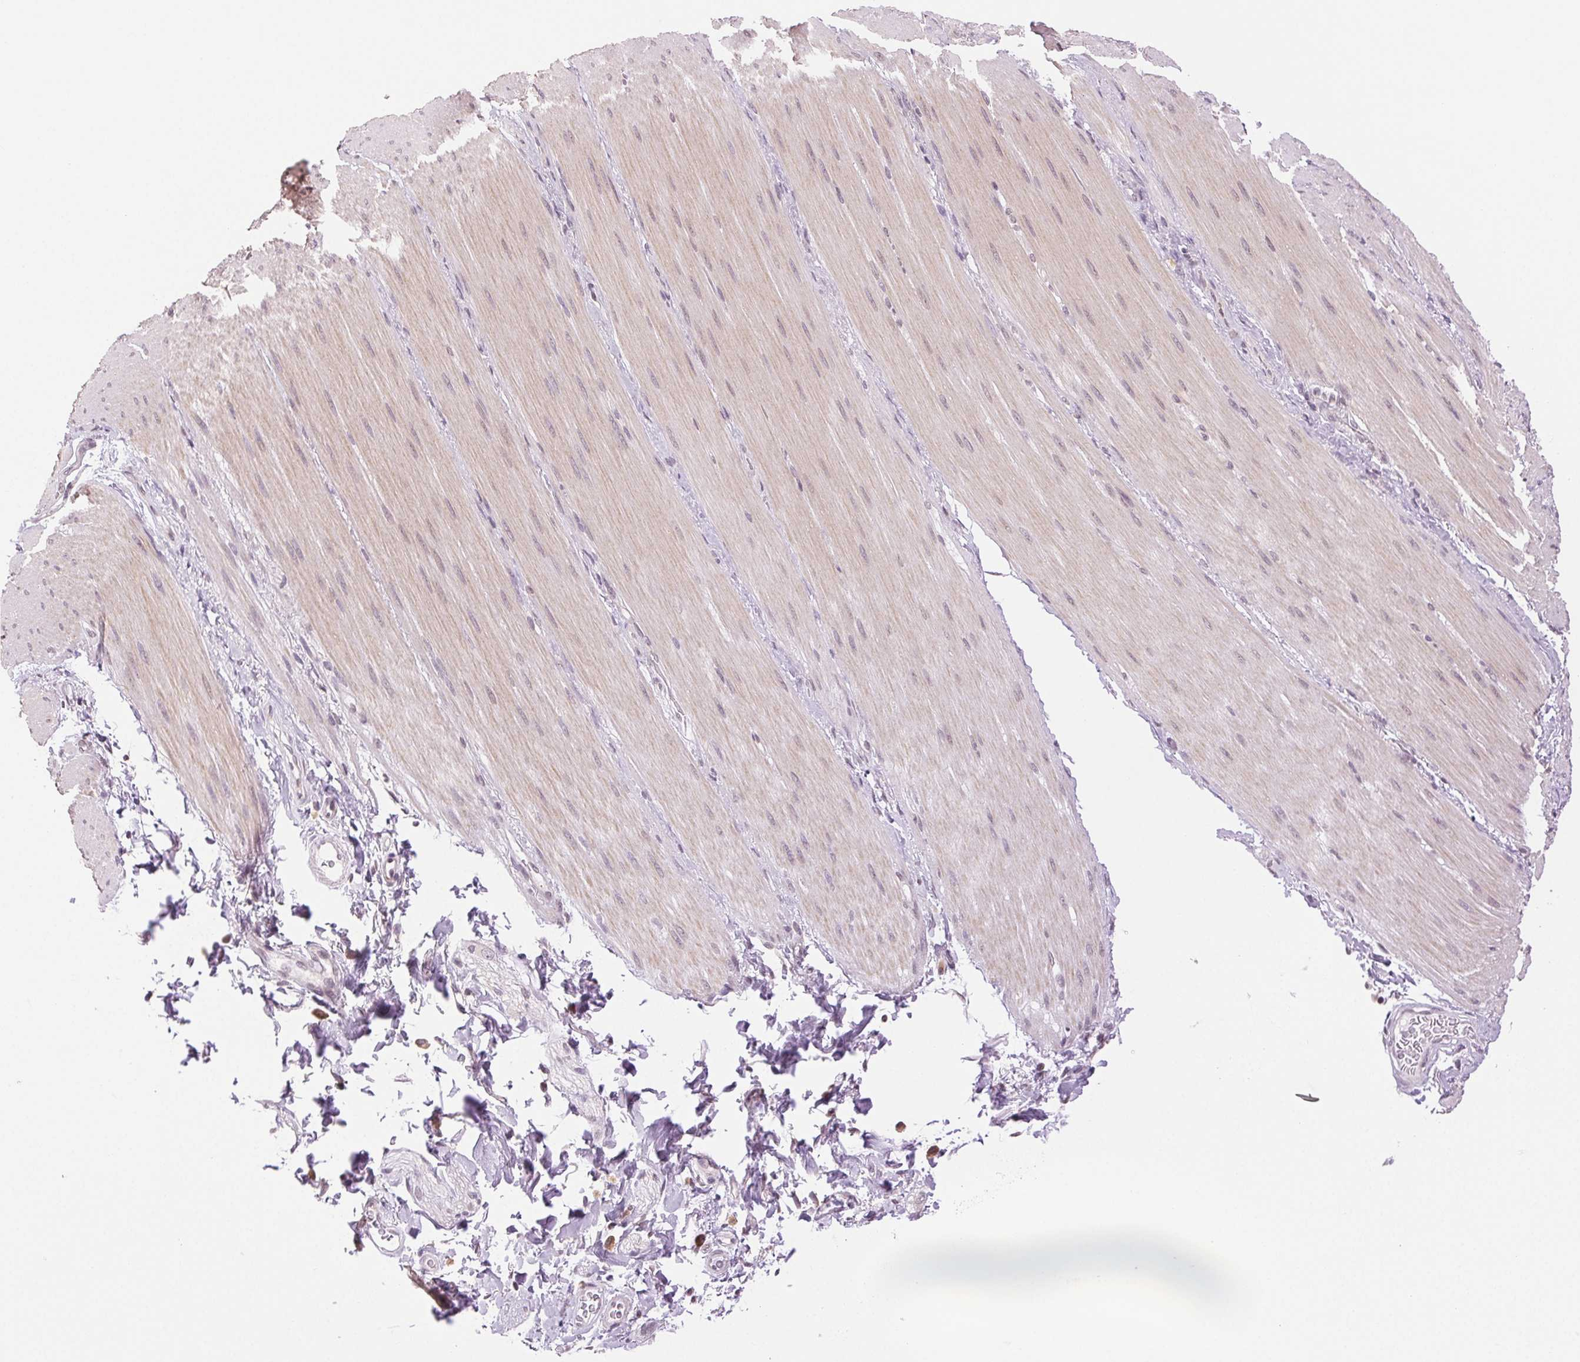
{"staining": {"intensity": "weak", "quantity": "<25%", "location": "cytoplasmic/membranous"}, "tissue": "smooth muscle", "cell_type": "Smooth muscle cells", "image_type": "normal", "snomed": [{"axis": "morphology", "description": "Normal tissue, NOS"}, {"axis": "topography", "description": "Smooth muscle"}, {"axis": "topography", "description": "Colon"}], "caption": "High power microscopy micrograph of an immunohistochemistry (IHC) micrograph of benign smooth muscle, revealing no significant positivity in smooth muscle cells. (IHC, brightfield microscopy, high magnification).", "gene": "TNNT3", "patient": {"sex": "male", "age": 73}}